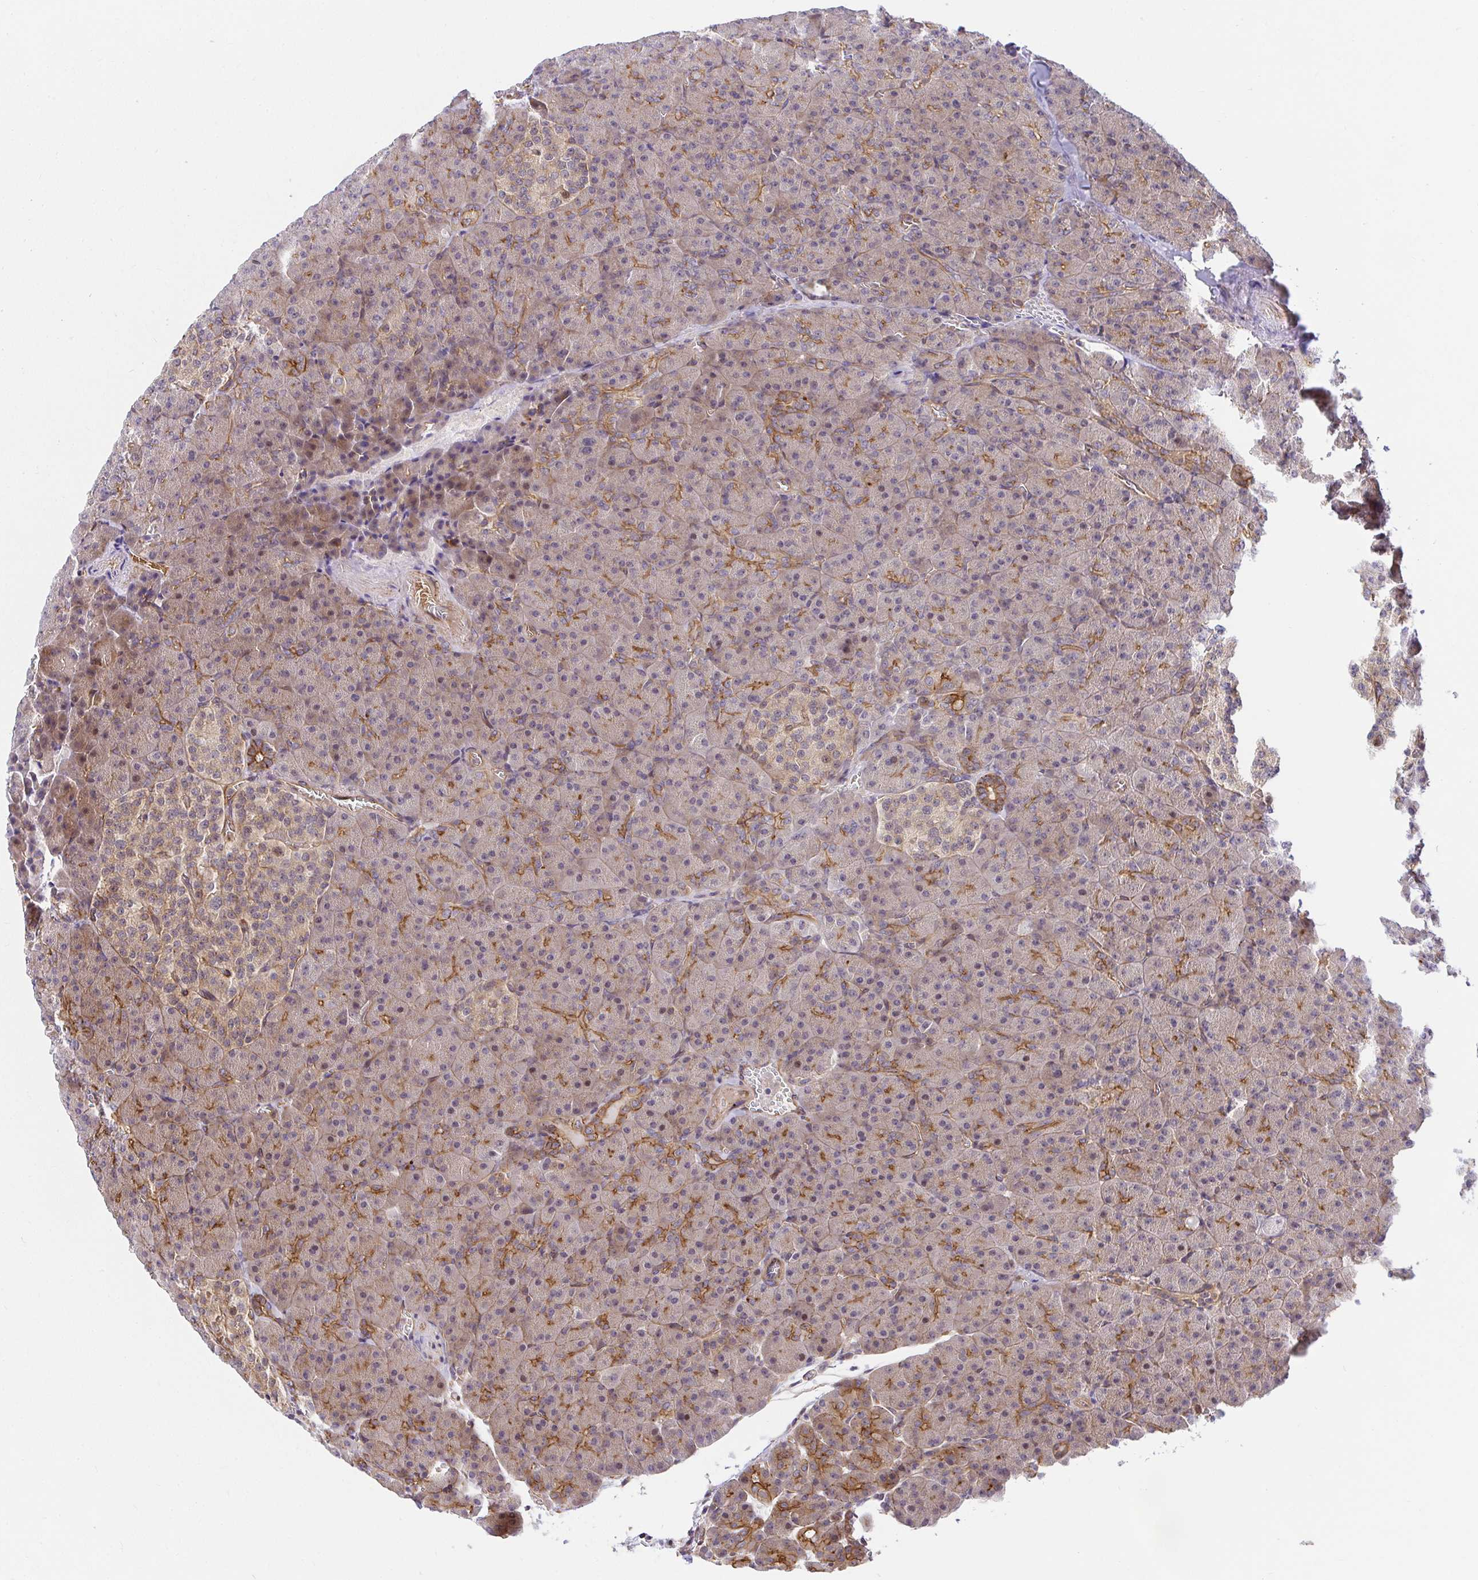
{"staining": {"intensity": "moderate", "quantity": "25%-75%", "location": "cytoplasmic/membranous"}, "tissue": "pancreas", "cell_type": "Exocrine glandular cells", "image_type": "normal", "snomed": [{"axis": "morphology", "description": "Normal tissue, NOS"}, {"axis": "topography", "description": "Pancreas"}], "caption": "There is medium levels of moderate cytoplasmic/membranous positivity in exocrine glandular cells of normal pancreas, as demonstrated by immunohistochemical staining (brown color).", "gene": "TRIM55", "patient": {"sex": "female", "age": 74}}